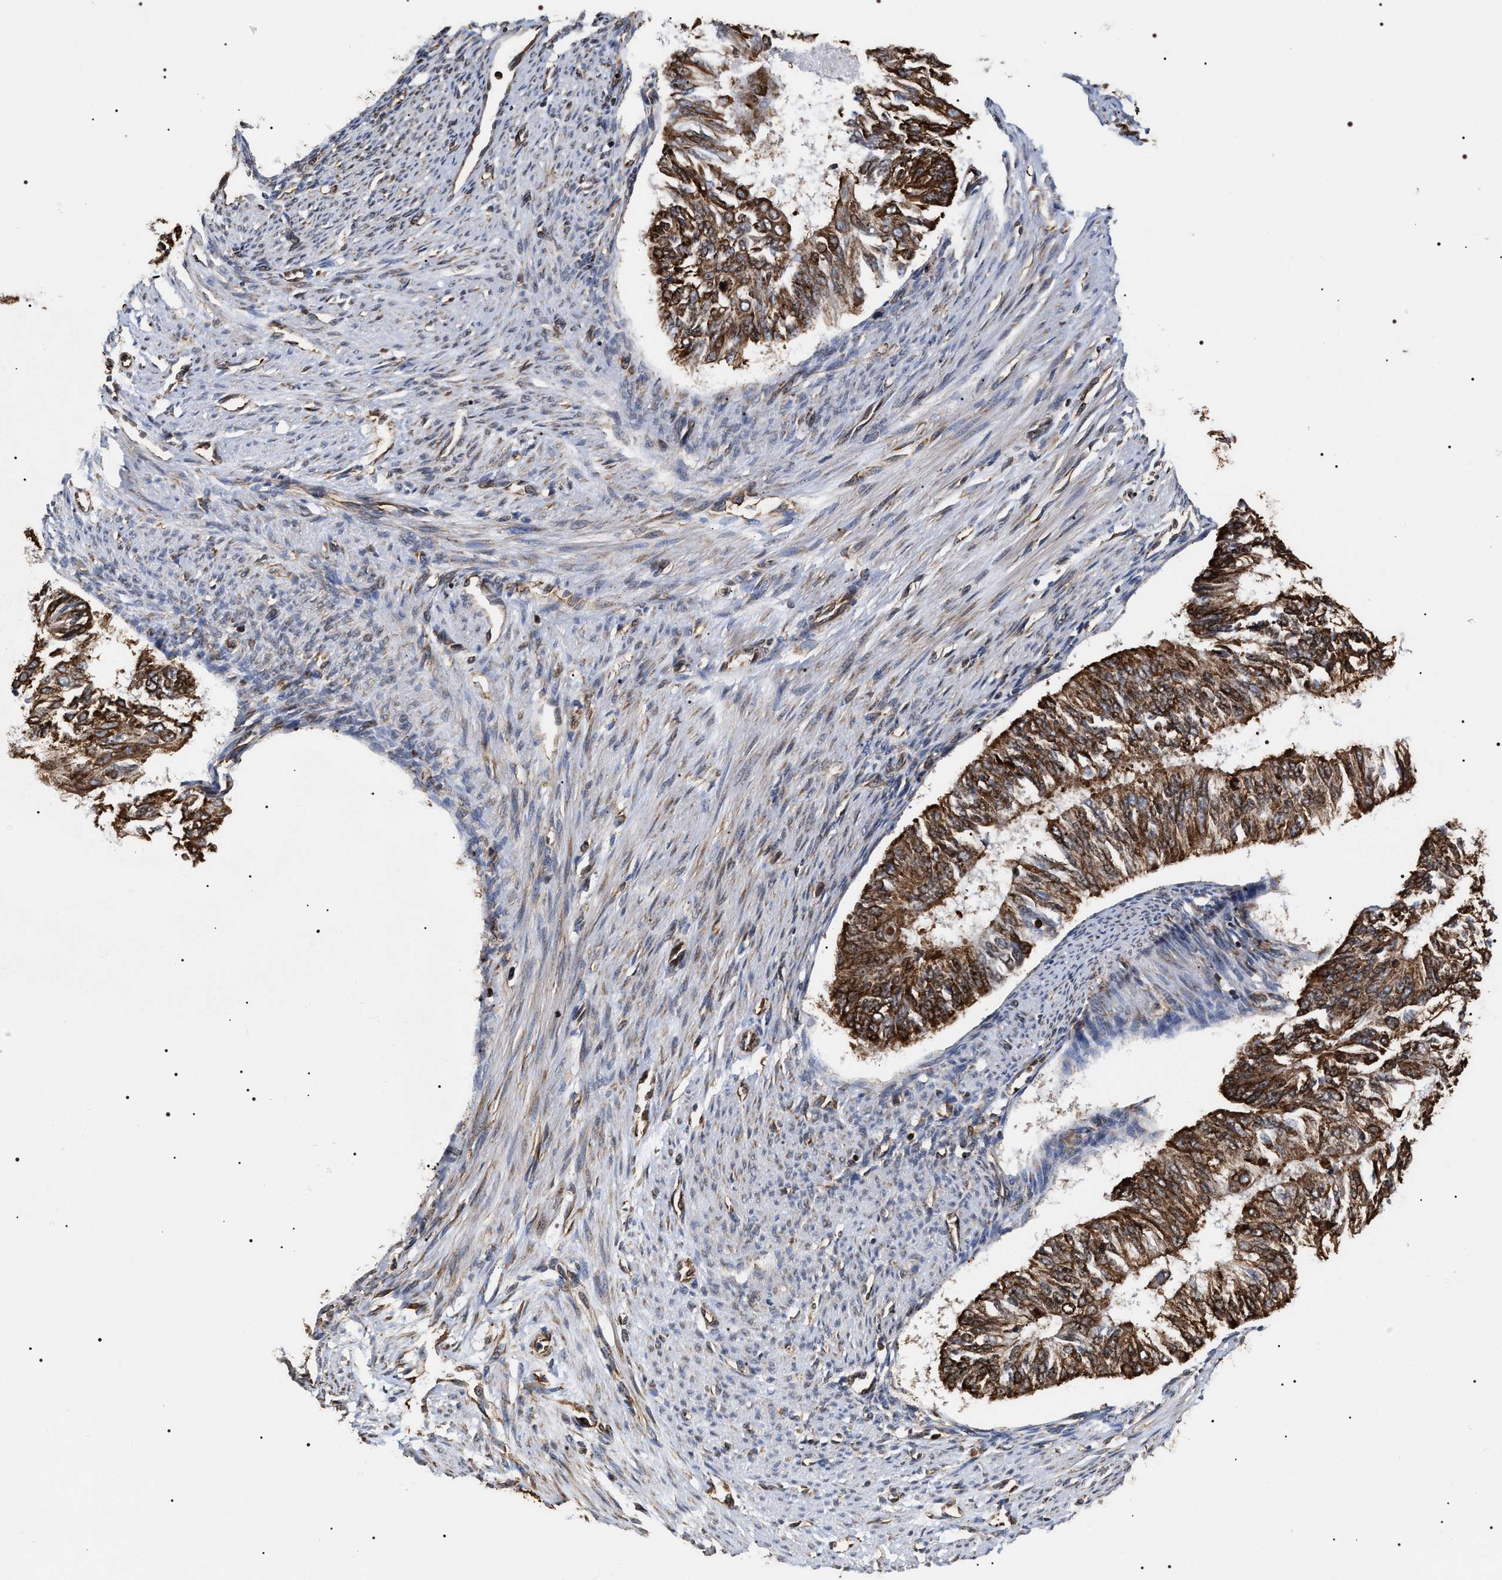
{"staining": {"intensity": "strong", "quantity": ">75%", "location": "cytoplasmic/membranous"}, "tissue": "endometrial cancer", "cell_type": "Tumor cells", "image_type": "cancer", "snomed": [{"axis": "morphology", "description": "Adenocarcinoma, NOS"}, {"axis": "topography", "description": "Endometrium"}], "caption": "Human endometrial adenocarcinoma stained for a protein (brown) exhibits strong cytoplasmic/membranous positive staining in about >75% of tumor cells.", "gene": "SERBP1", "patient": {"sex": "female", "age": 32}}